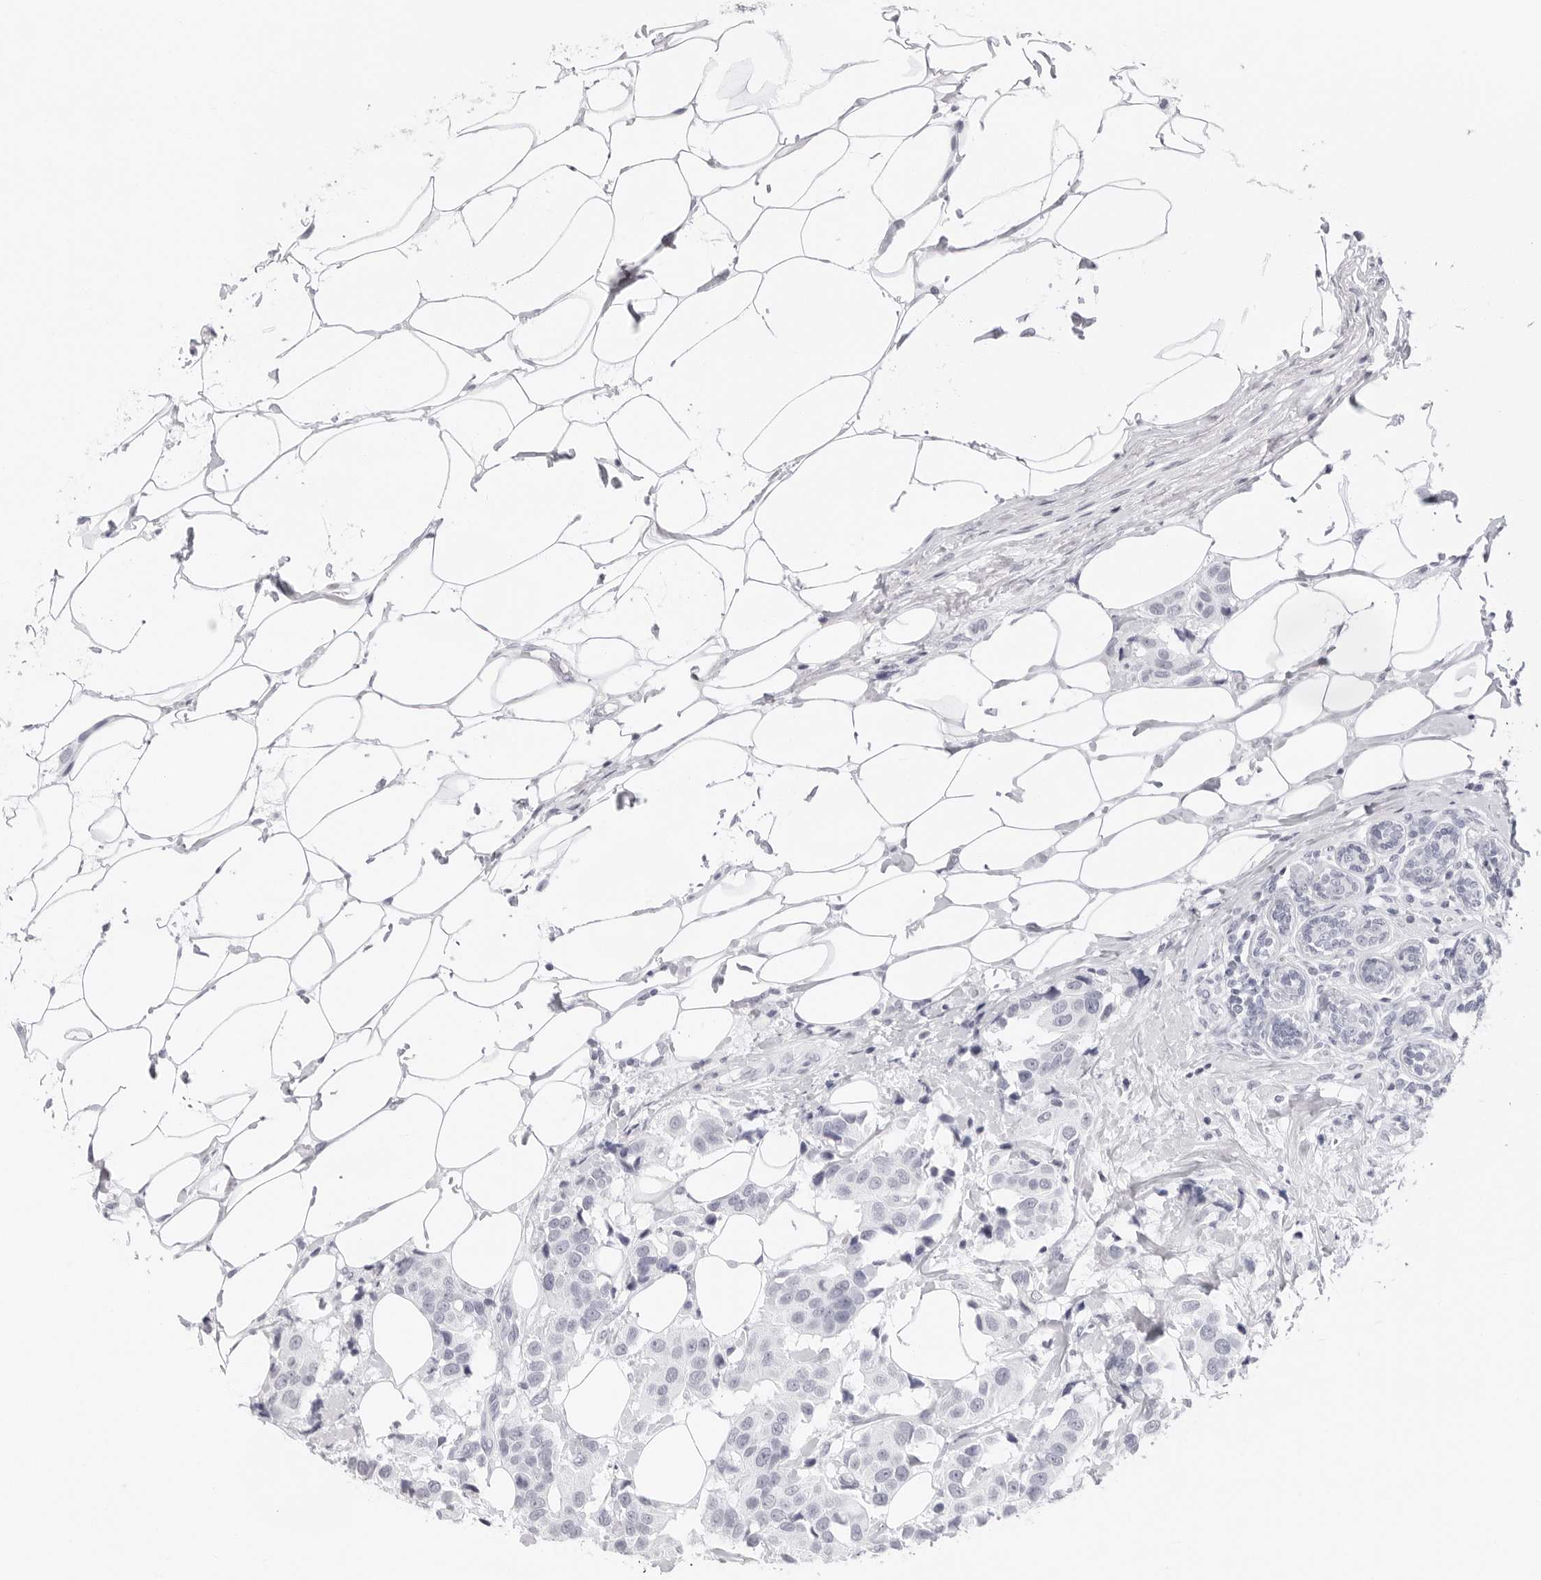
{"staining": {"intensity": "negative", "quantity": "none", "location": "none"}, "tissue": "breast cancer", "cell_type": "Tumor cells", "image_type": "cancer", "snomed": [{"axis": "morphology", "description": "Normal tissue, NOS"}, {"axis": "morphology", "description": "Duct carcinoma"}, {"axis": "topography", "description": "Breast"}], "caption": "Intraductal carcinoma (breast) stained for a protein using immunohistochemistry reveals no positivity tumor cells.", "gene": "CST5", "patient": {"sex": "female", "age": 39}}